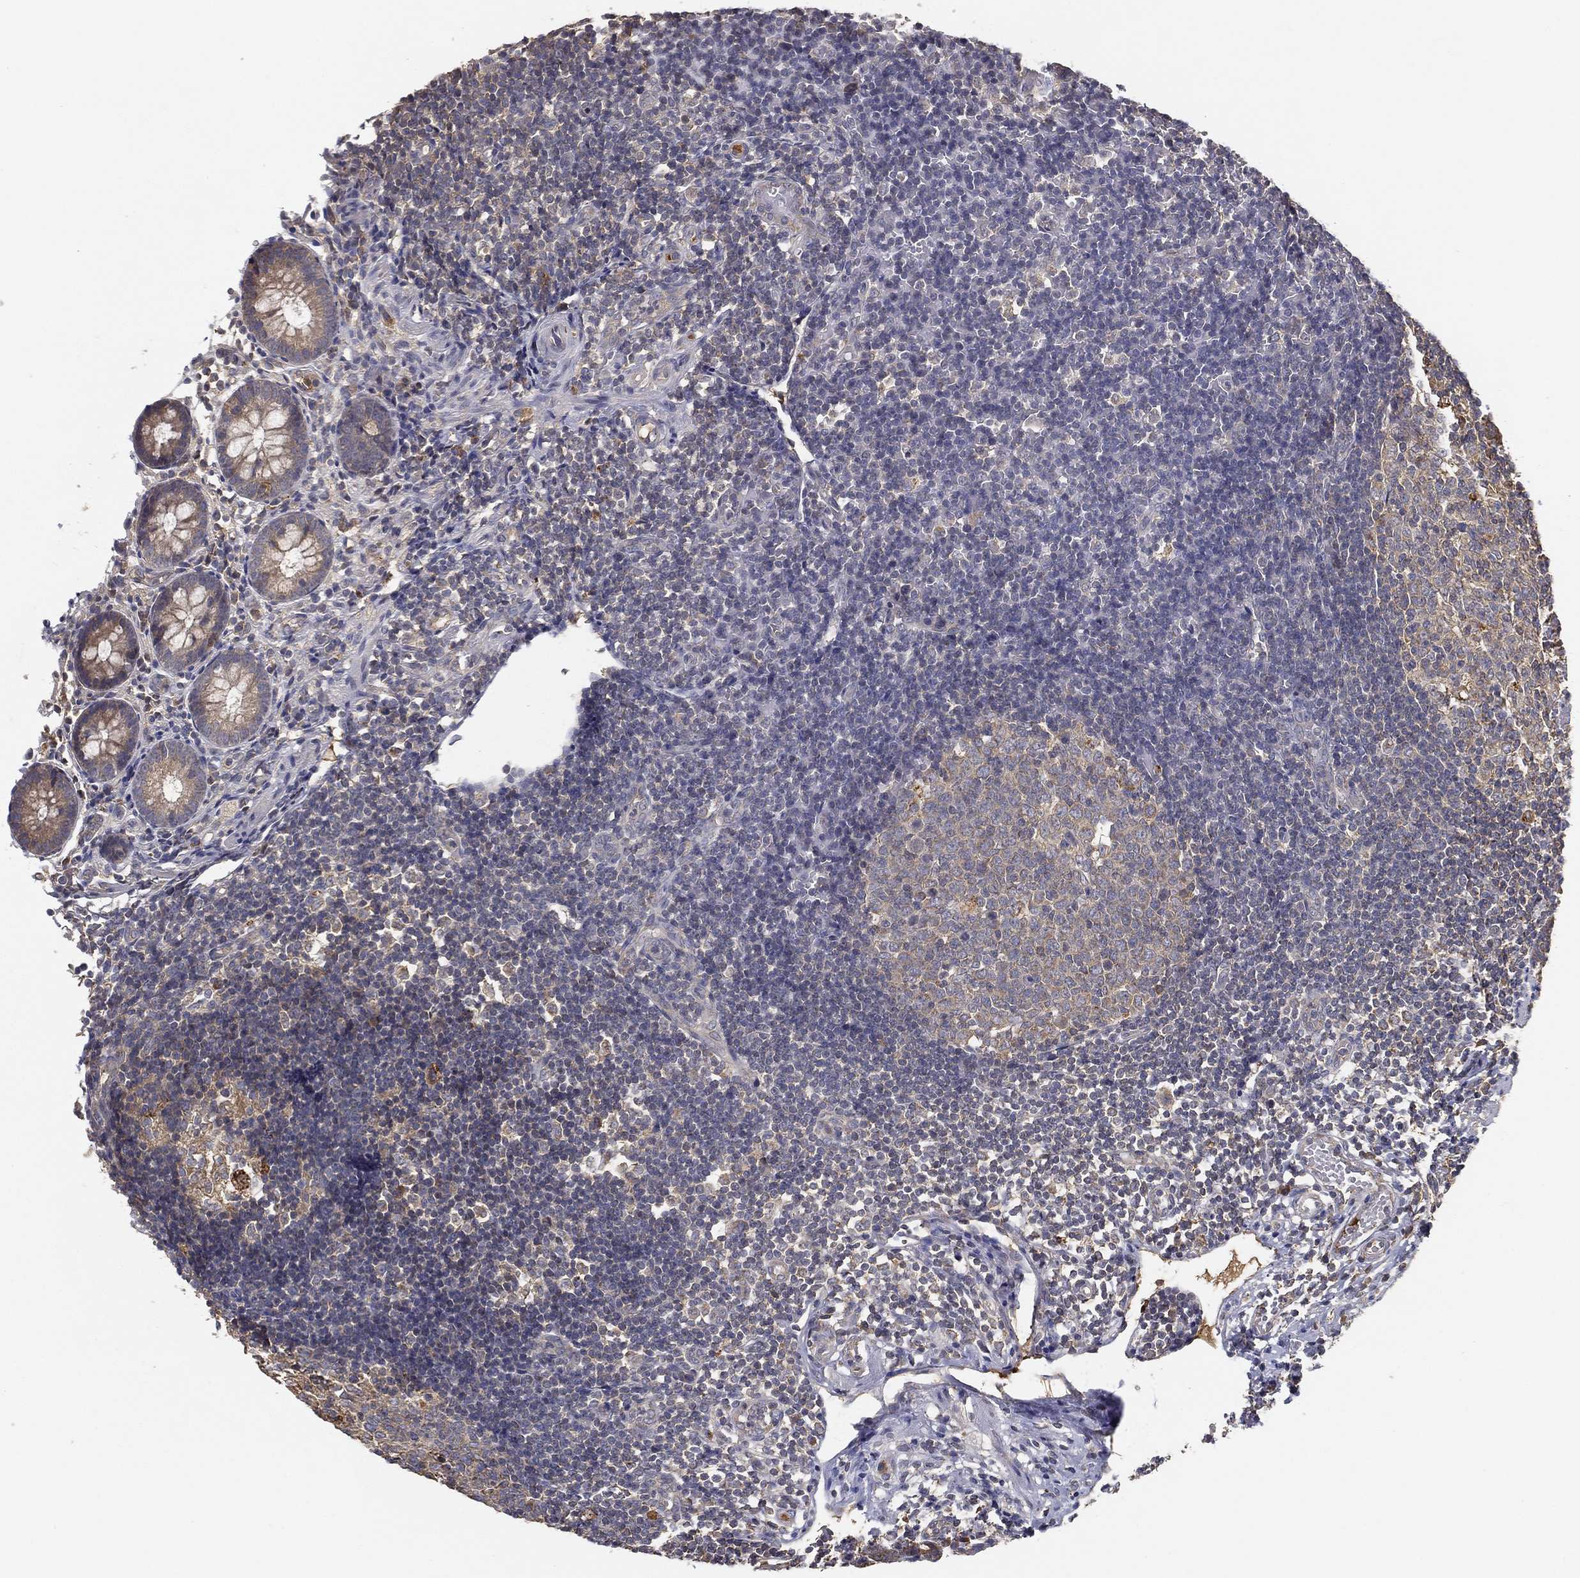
{"staining": {"intensity": "weak", "quantity": "25%-75%", "location": "cytoplasmic/membranous"}, "tissue": "appendix", "cell_type": "Glandular cells", "image_type": "normal", "snomed": [{"axis": "morphology", "description": "Normal tissue, NOS"}, {"axis": "topography", "description": "Appendix"}], "caption": "An IHC photomicrograph of unremarkable tissue is shown. Protein staining in brown labels weak cytoplasmic/membranous positivity in appendix within glandular cells.", "gene": "MT", "patient": {"sex": "female", "age": 40}}